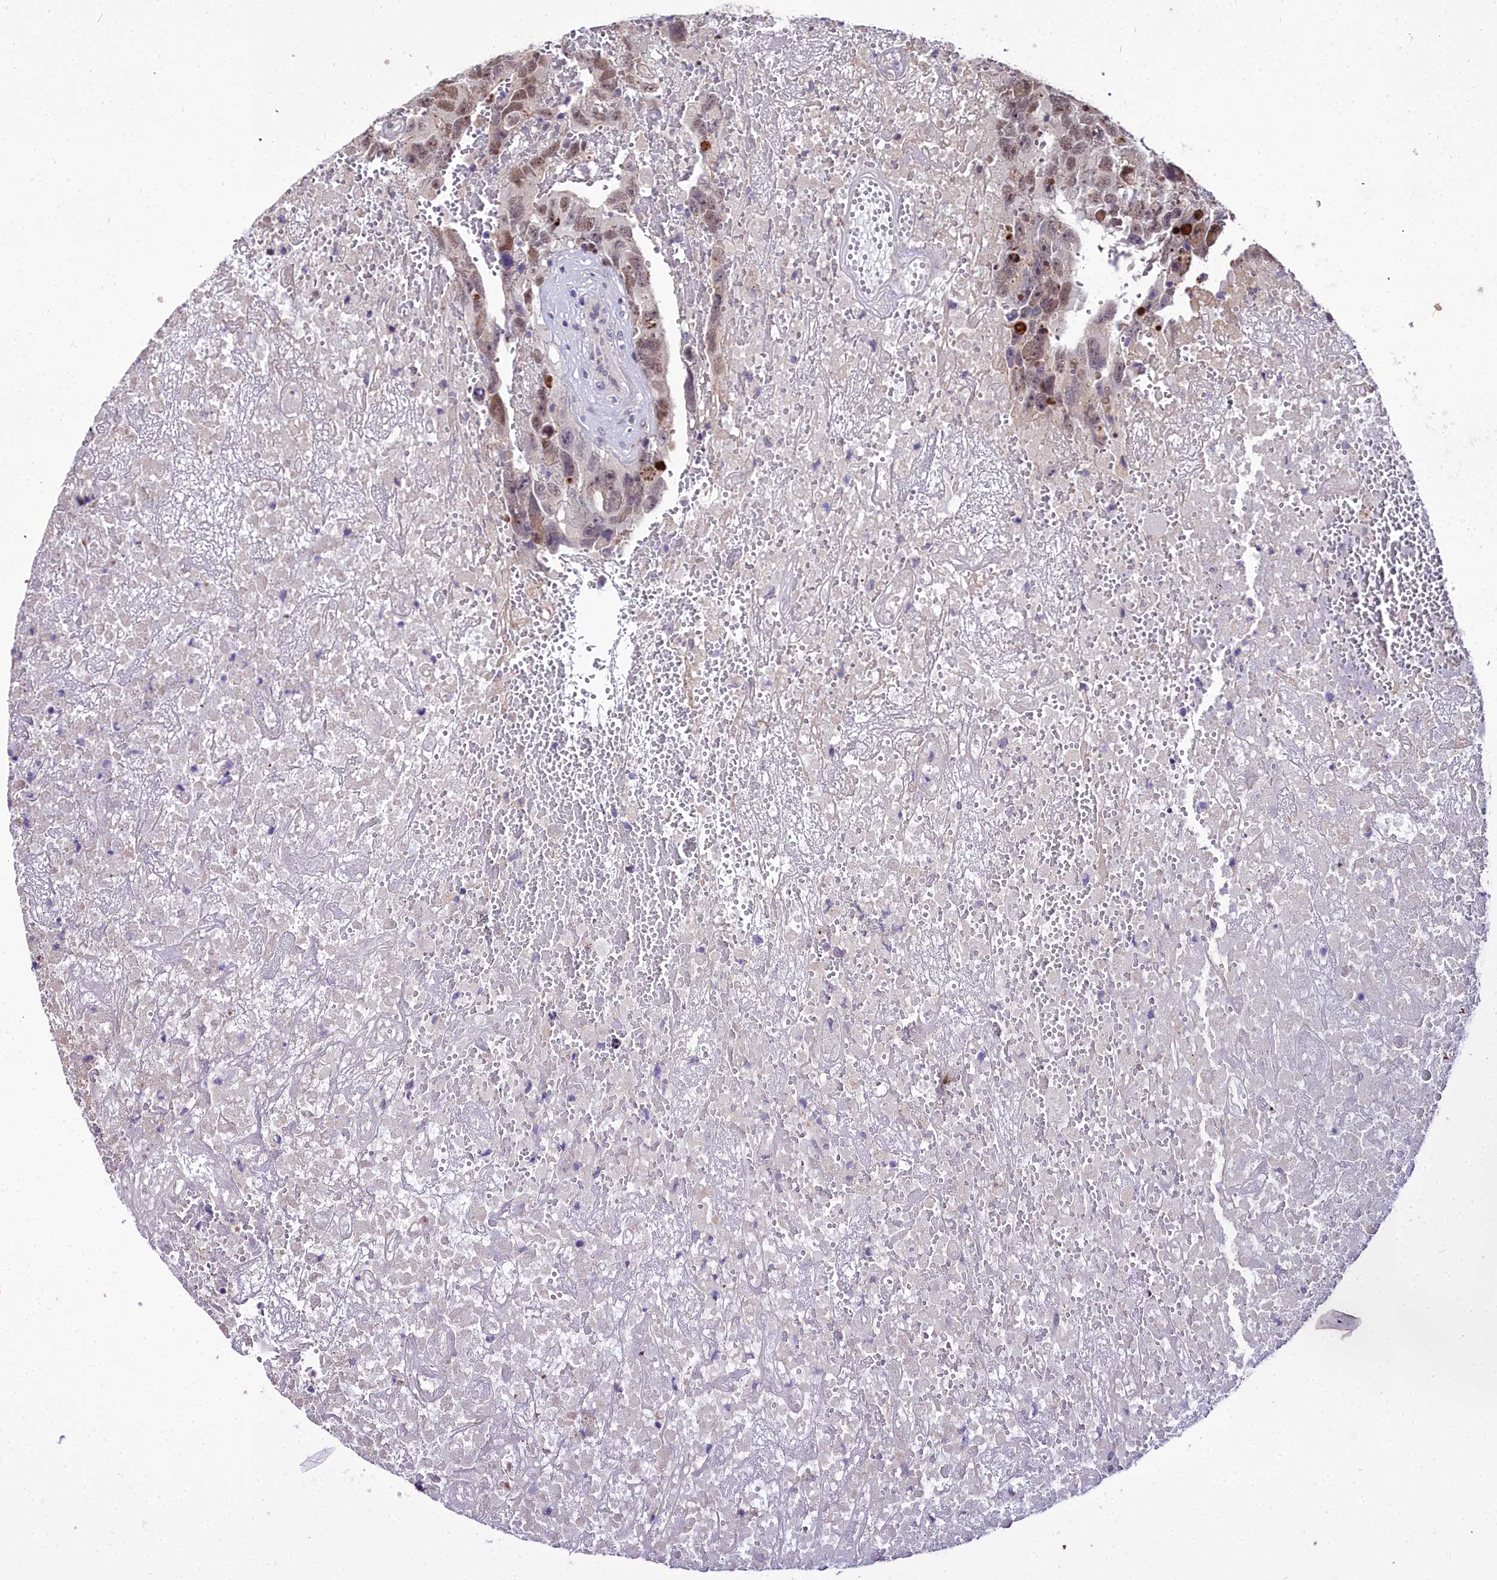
{"staining": {"intensity": "moderate", "quantity": "25%-75%", "location": "nuclear"}, "tissue": "testis cancer", "cell_type": "Tumor cells", "image_type": "cancer", "snomed": [{"axis": "morphology", "description": "Carcinoma, Embryonal, NOS"}, {"axis": "topography", "description": "Testis"}], "caption": "Brown immunohistochemical staining in testis embryonal carcinoma shows moderate nuclear expression in approximately 25%-75% of tumor cells. (brown staining indicates protein expression, while blue staining denotes nuclei).", "gene": "TRIML2", "patient": {"sex": "male", "age": 45}}